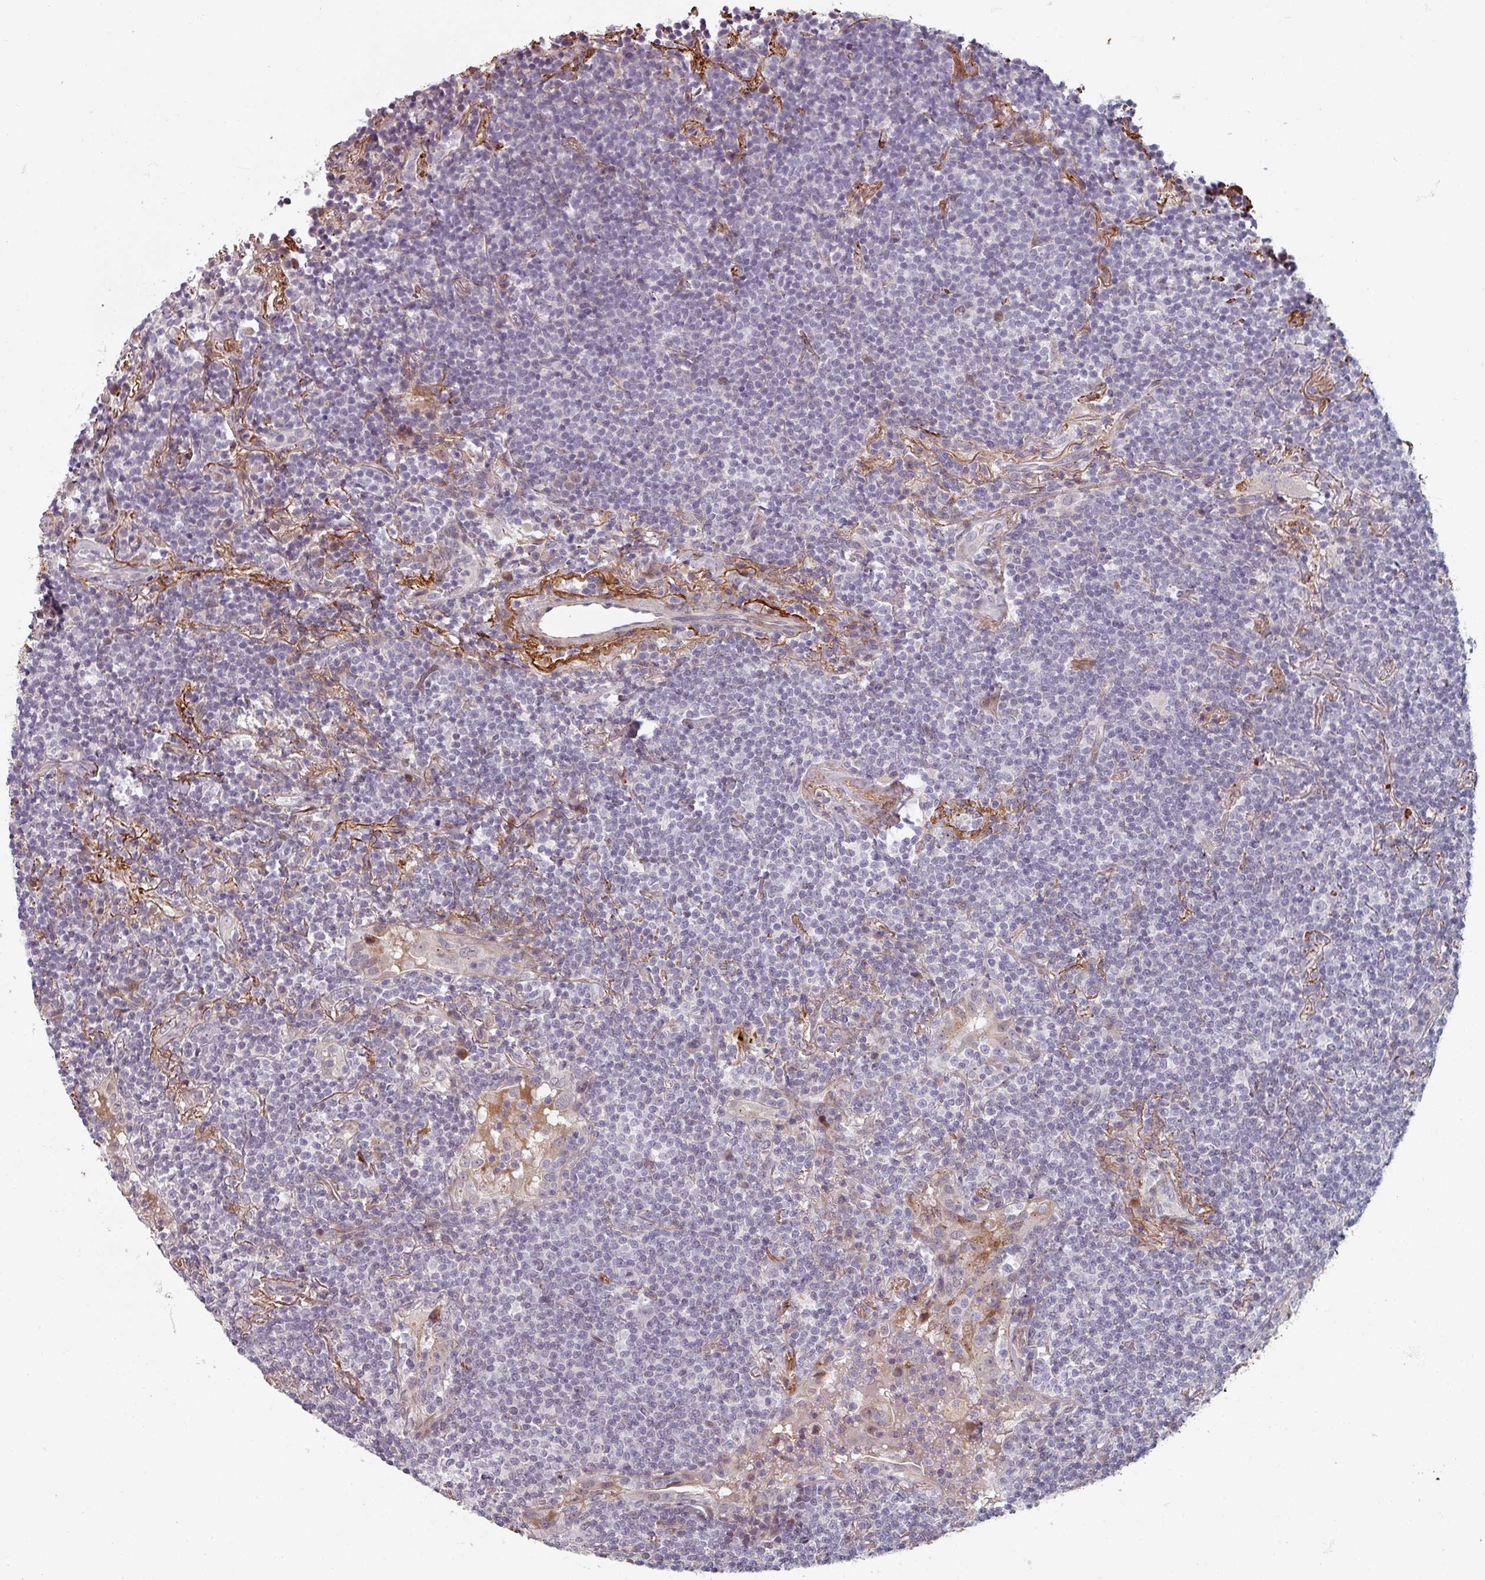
{"staining": {"intensity": "negative", "quantity": "none", "location": "none"}, "tissue": "lymphoma", "cell_type": "Tumor cells", "image_type": "cancer", "snomed": [{"axis": "morphology", "description": "Malignant lymphoma, non-Hodgkin's type, Low grade"}, {"axis": "topography", "description": "Lung"}], "caption": "Tumor cells show no significant staining in lymphoma.", "gene": "CYB5RL", "patient": {"sex": "female", "age": 71}}